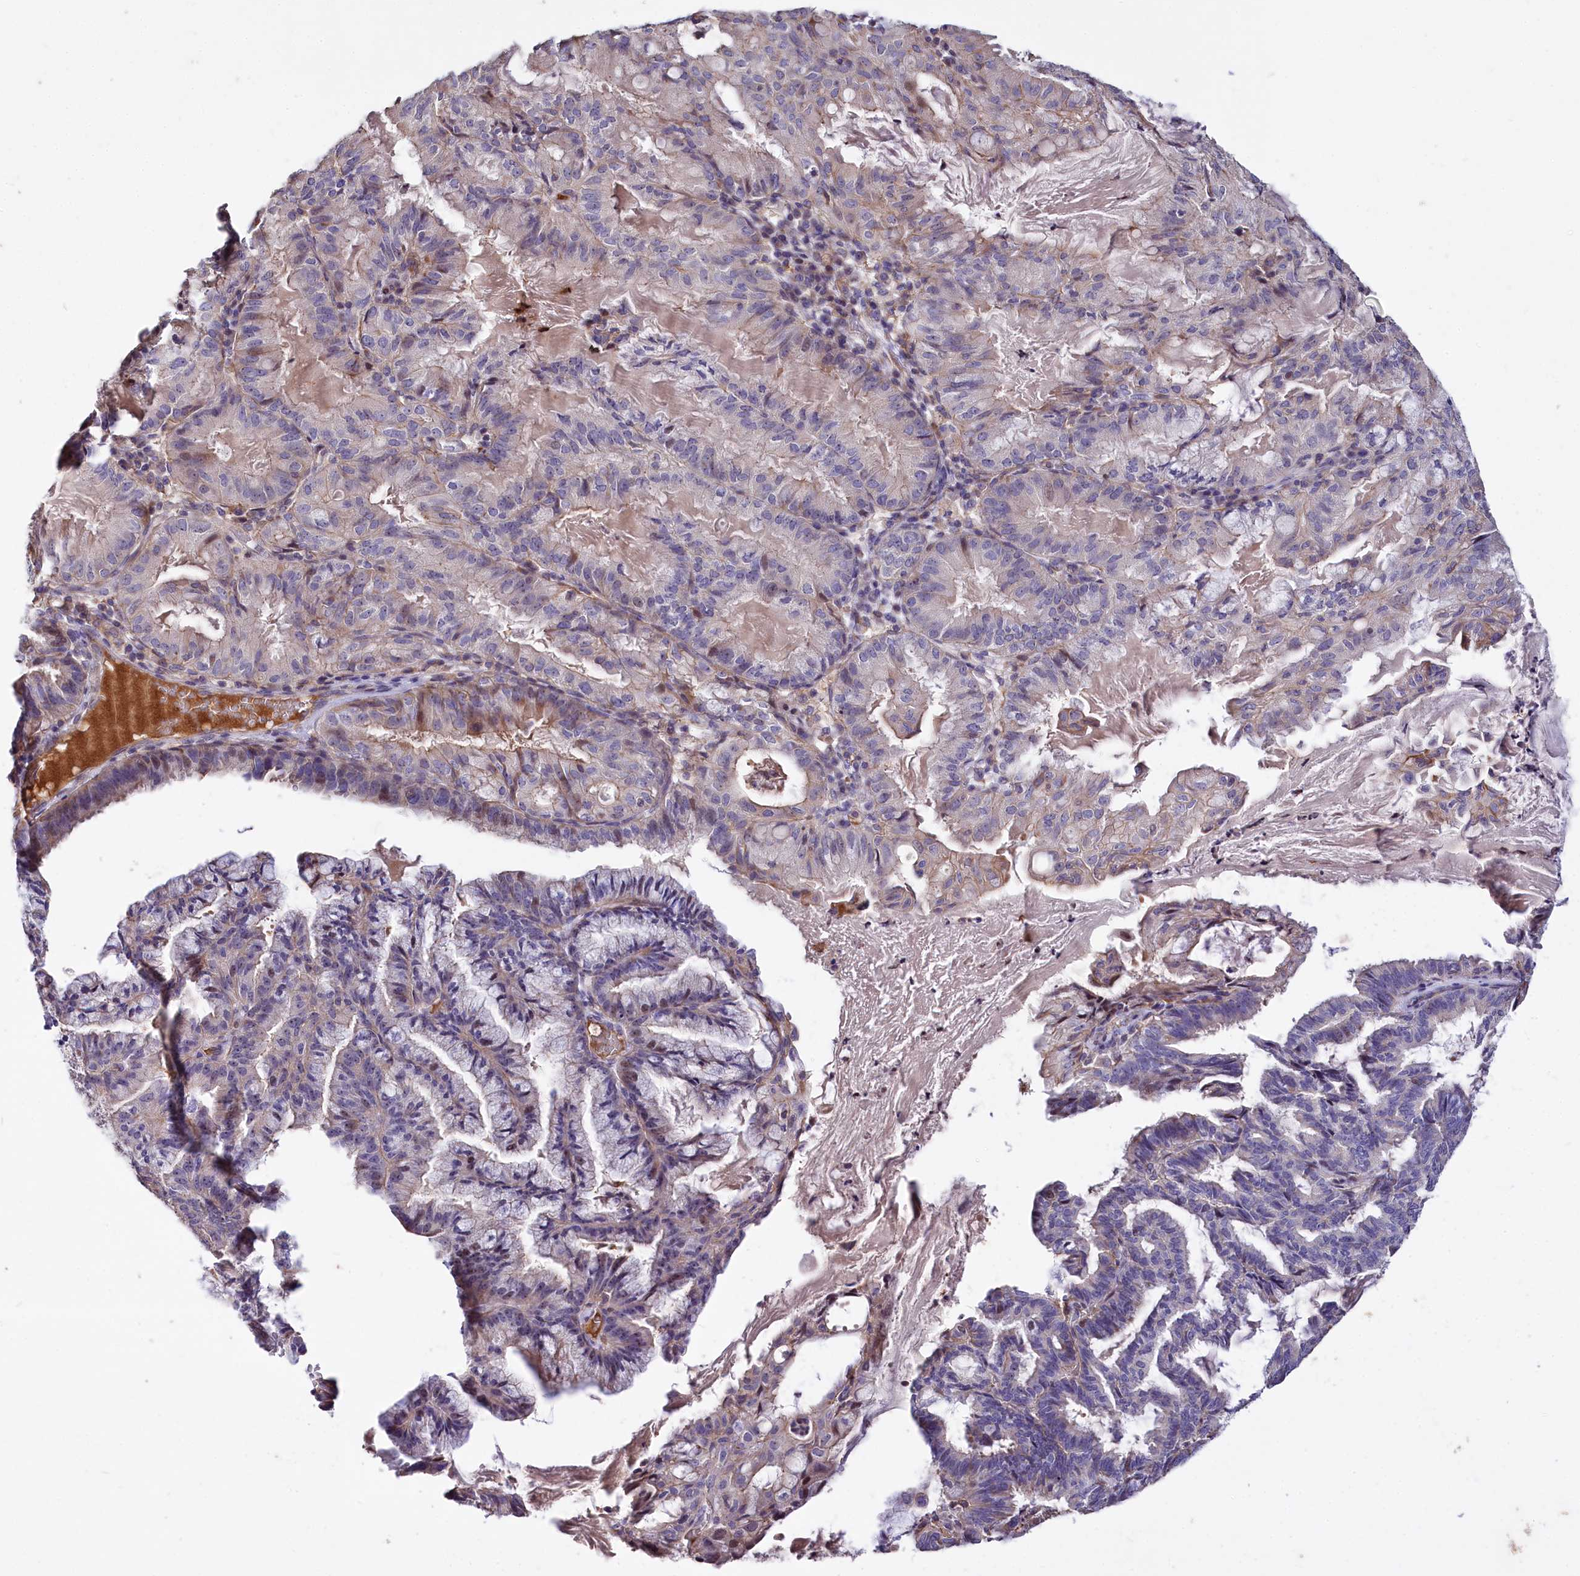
{"staining": {"intensity": "weak", "quantity": "25%-75%", "location": "cytoplasmic/membranous,nuclear"}, "tissue": "endometrial cancer", "cell_type": "Tumor cells", "image_type": "cancer", "snomed": [{"axis": "morphology", "description": "Adenocarcinoma, NOS"}, {"axis": "topography", "description": "Endometrium"}], "caption": "This micrograph demonstrates immunohistochemistry staining of human endometrial cancer, with low weak cytoplasmic/membranous and nuclear staining in approximately 25%-75% of tumor cells.", "gene": "RPUSD3", "patient": {"sex": "female", "age": 86}}